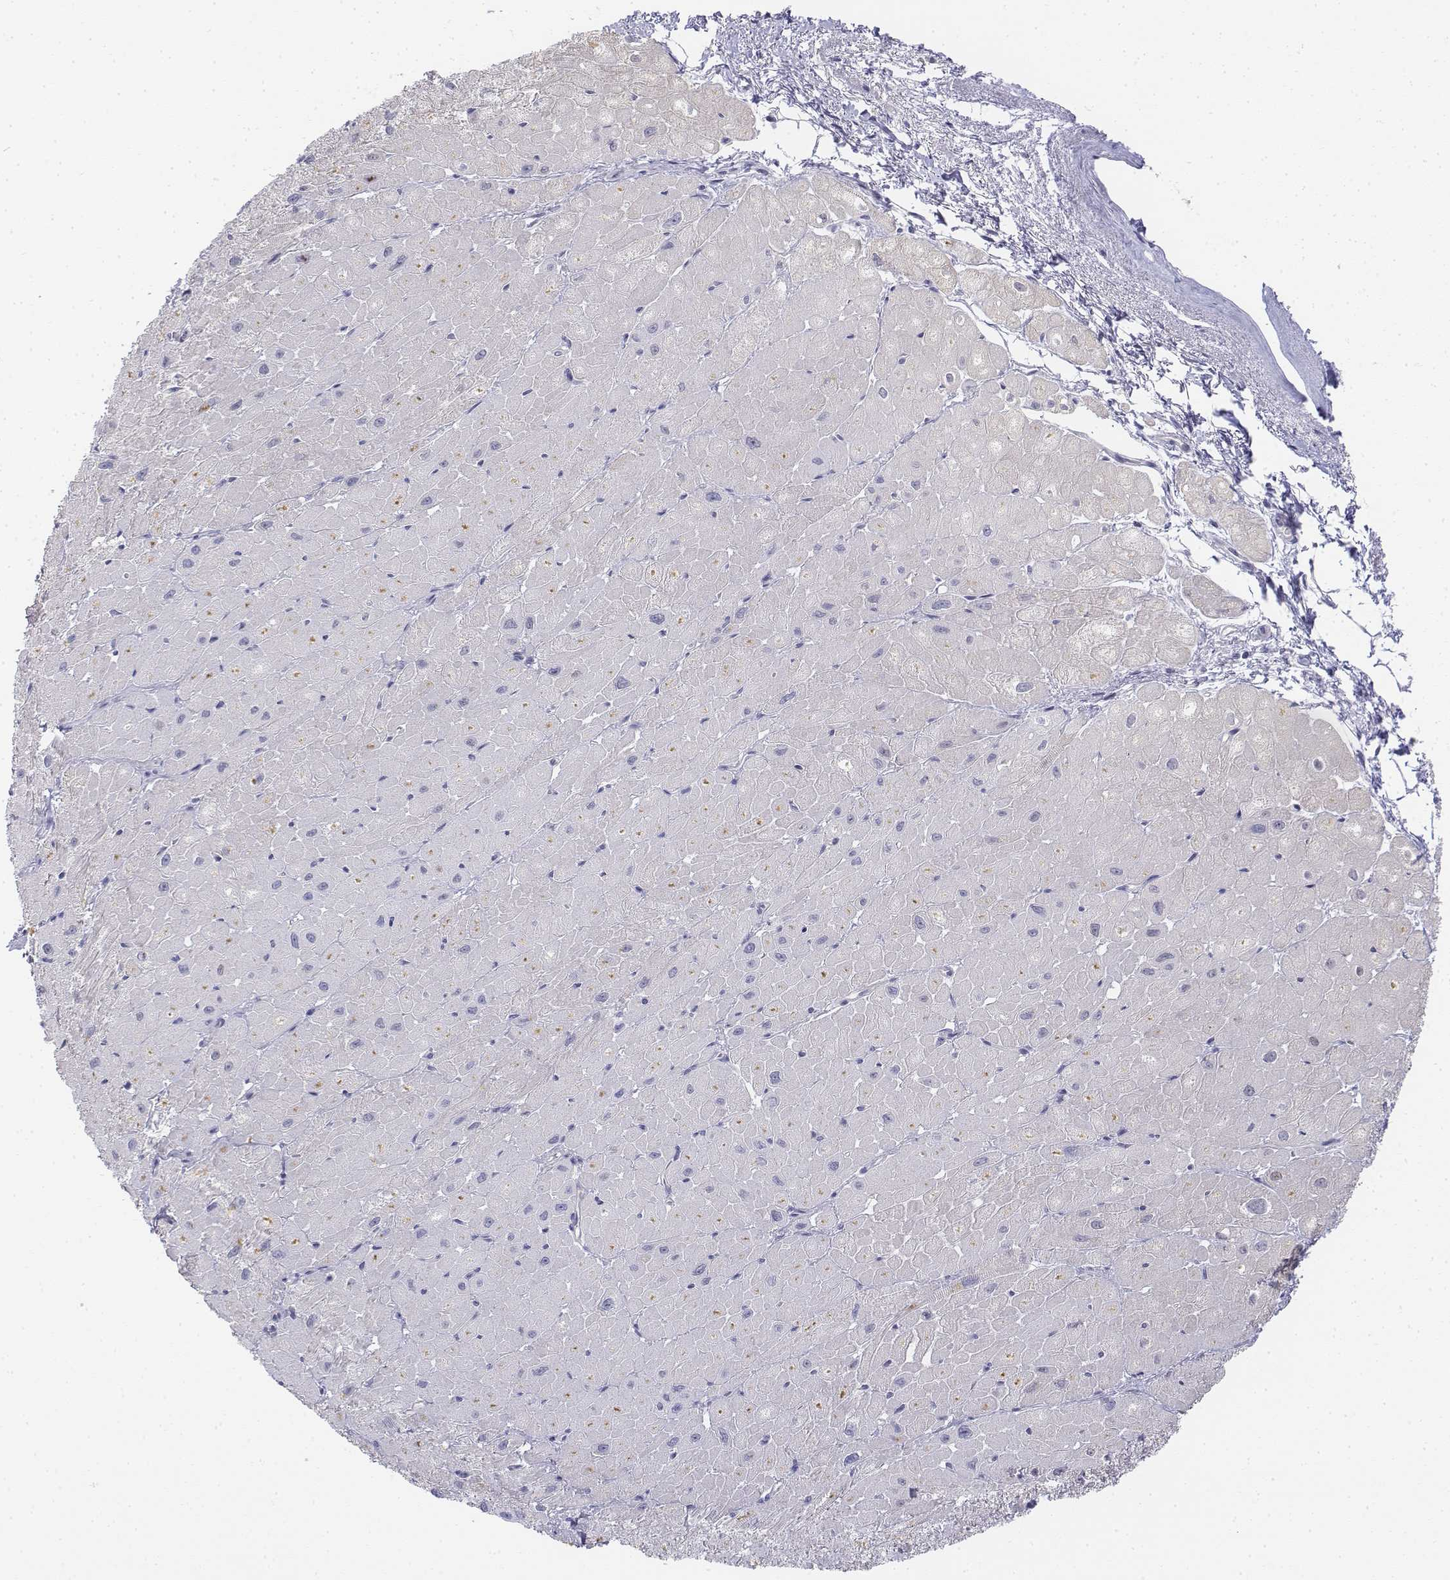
{"staining": {"intensity": "negative", "quantity": "none", "location": "none"}, "tissue": "heart muscle", "cell_type": "Cardiomyocytes", "image_type": "normal", "snomed": [{"axis": "morphology", "description": "Normal tissue, NOS"}, {"axis": "topography", "description": "Heart"}], "caption": "The image displays no staining of cardiomyocytes in unremarkable heart muscle.", "gene": "LGSN", "patient": {"sex": "male", "age": 62}}